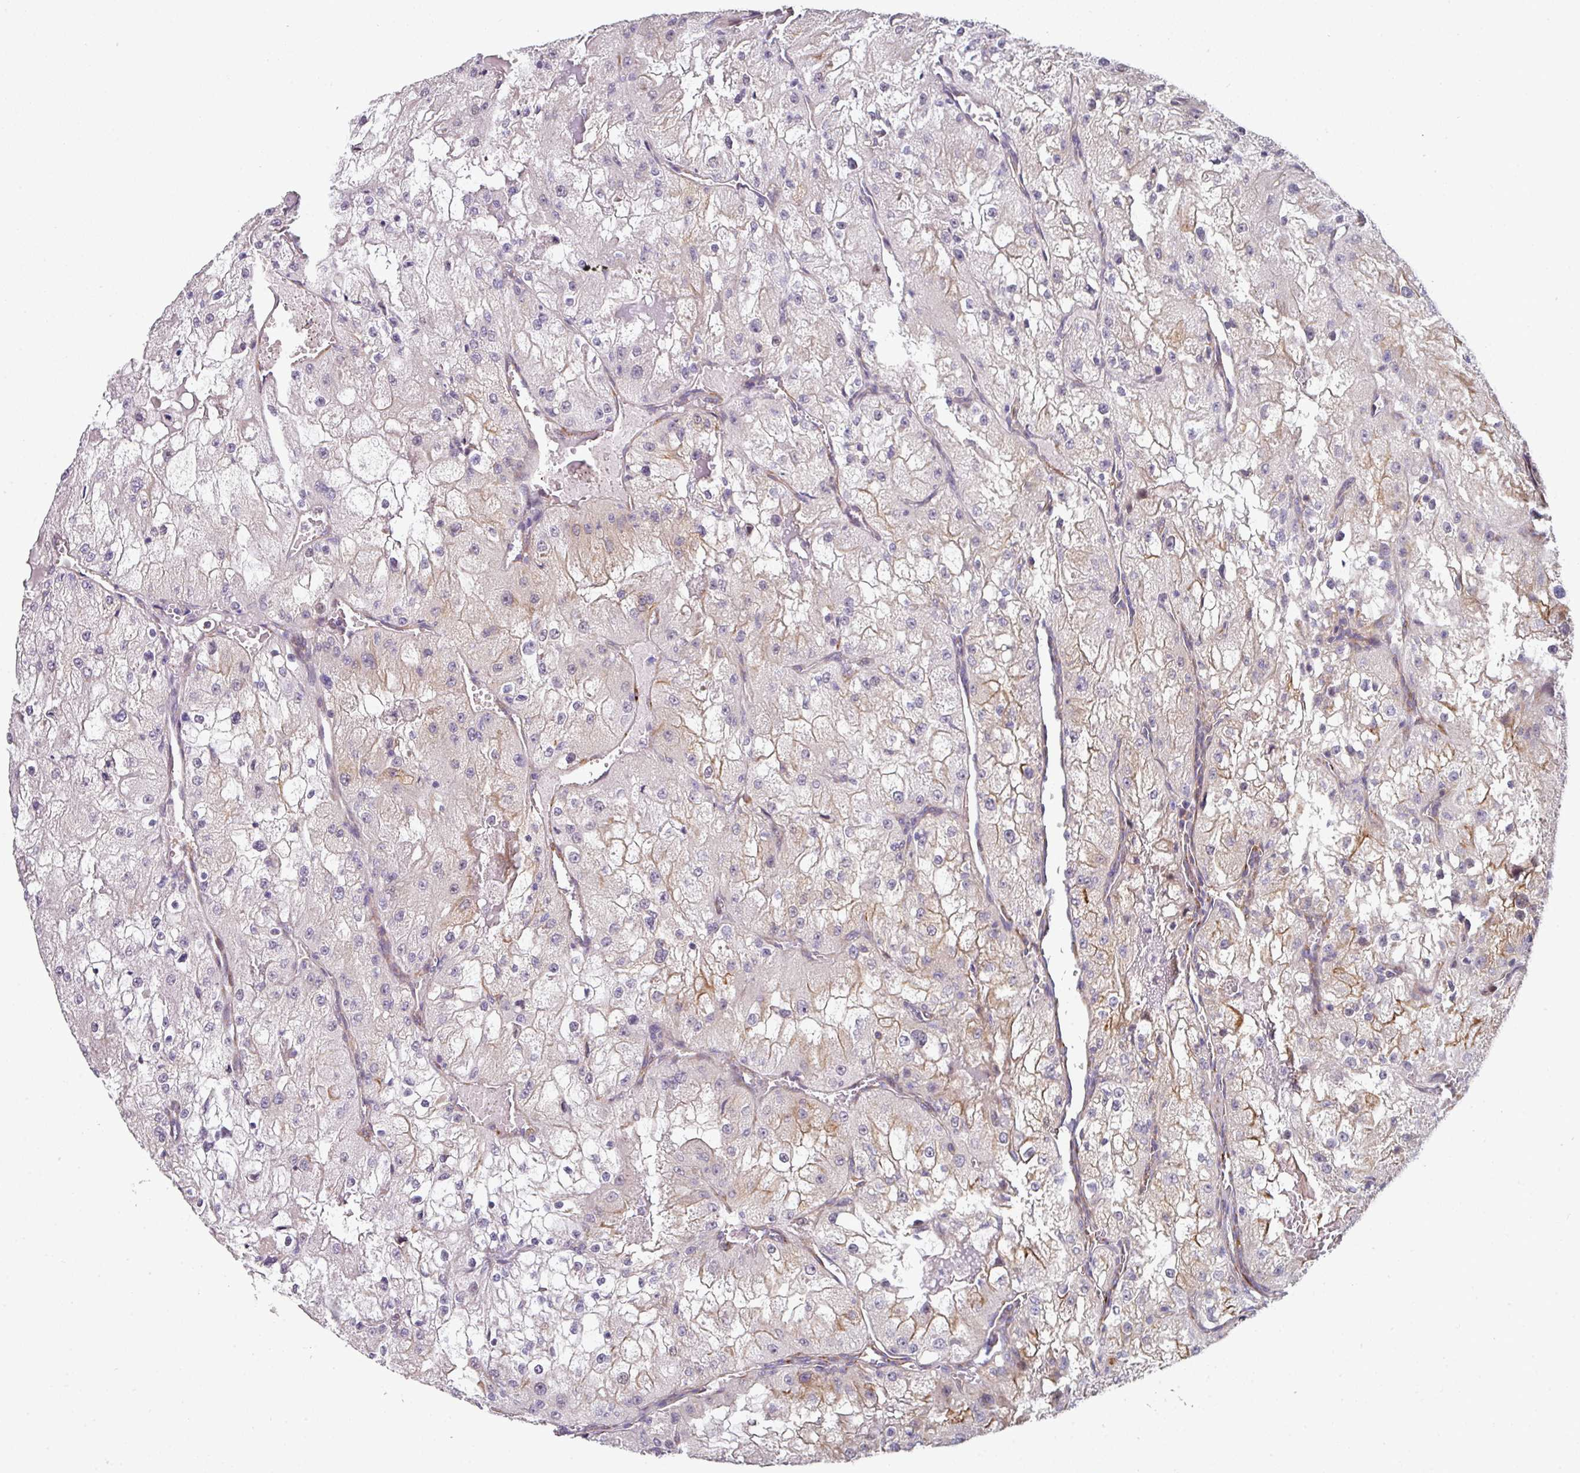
{"staining": {"intensity": "weak", "quantity": "<25%", "location": "cytoplasmic/membranous"}, "tissue": "renal cancer", "cell_type": "Tumor cells", "image_type": "cancer", "snomed": [{"axis": "morphology", "description": "Adenocarcinoma, NOS"}, {"axis": "topography", "description": "Kidney"}], "caption": "Image shows no significant protein positivity in tumor cells of adenocarcinoma (renal).", "gene": "BEND5", "patient": {"sex": "female", "age": 74}}